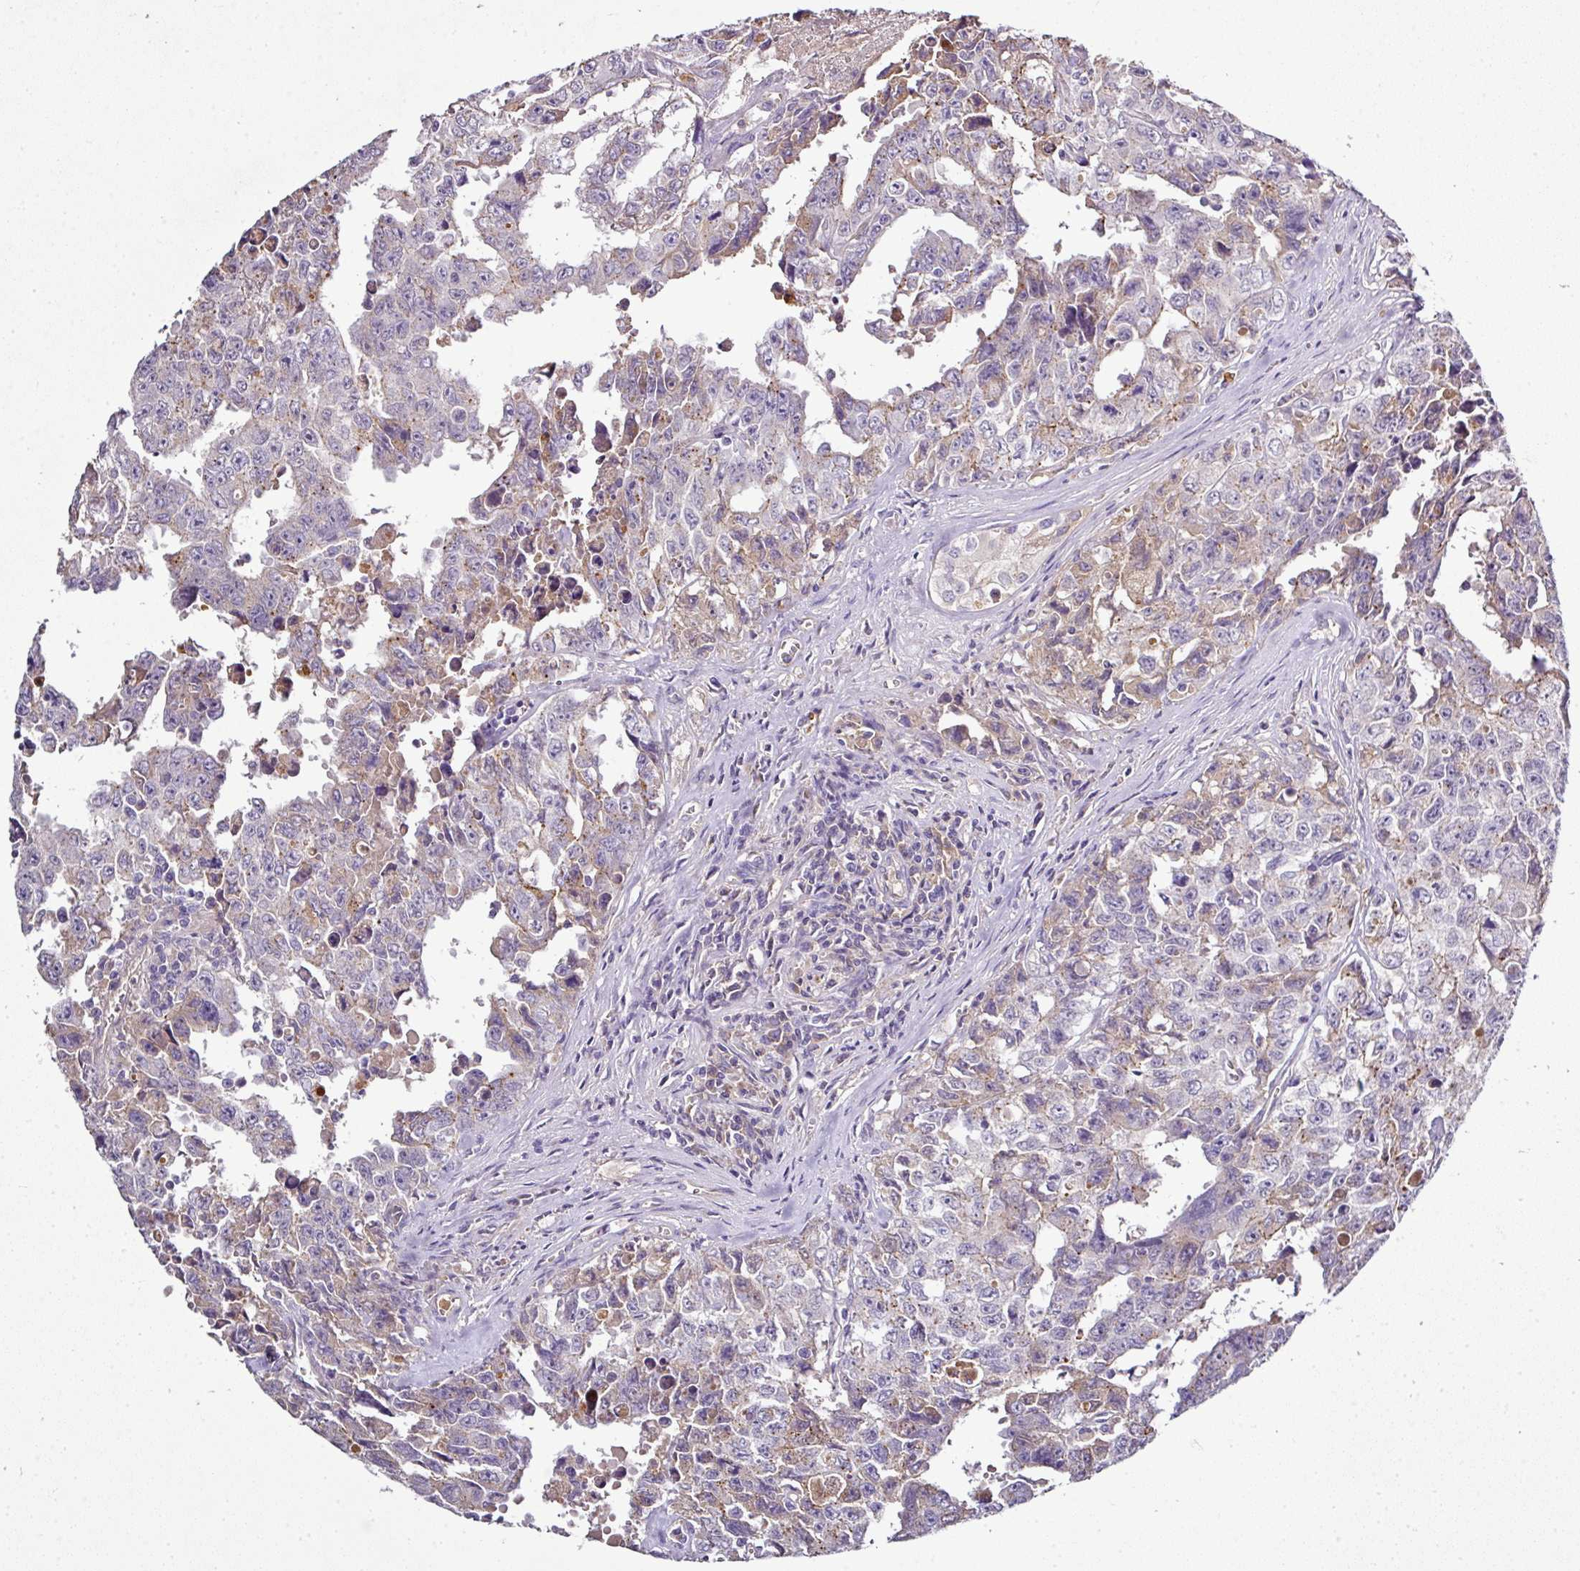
{"staining": {"intensity": "weak", "quantity": "25%-75%", "location": "cytoplasmic/membranous"}, "tissue": "testis cancer", "cell_type": "Tumor cells", "image_type": "cancer", "snomed": [{"axis": "morphology", "description": "Carcinoma, Embryonal, NOS"}, {"axis": "topography", "description": "Testis"}], "caption": "Testis embryonal carcinoma tissue reveals weak cytoplasmic/membranous expression in approximately 25%-75% of tumor cells", "gene": "CAB39L", "patient": {"sex": "male", "age": 24}}